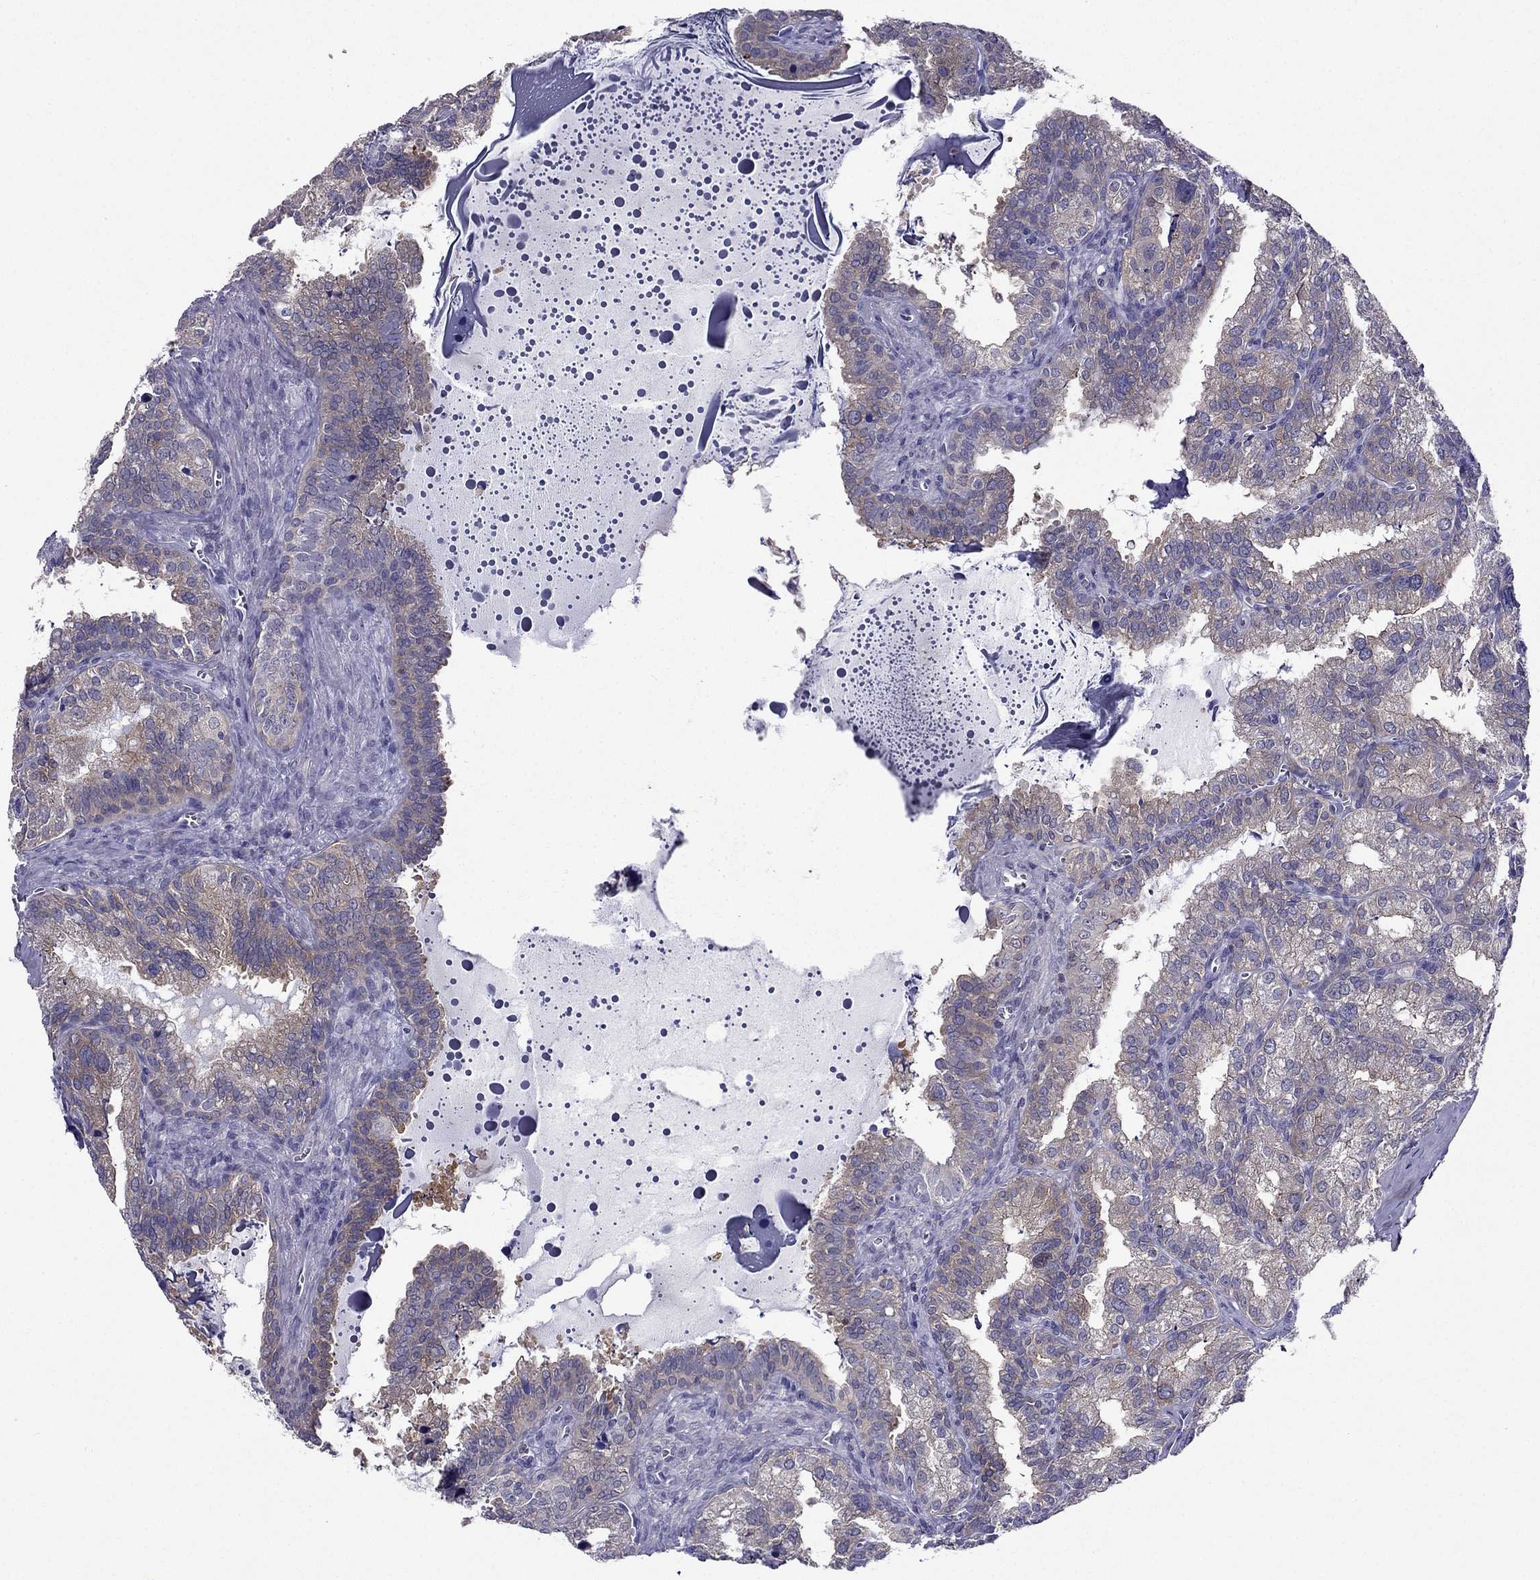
{"staining": {"intensity": "weak", "quantity": "25%-75%", "location": "cytoplasmic/membranous"}, "tissue": "seminal vesicle", "cell_type": "Glandular cells", "image_type": "normal", "snomed": [{"axis": "morphology", "description": "Normal tissue, NOS"}, {"axis": "topography", "description": "Seminal veicle"}], "caption": "The histopathology image reveals immunohistochemical staining of normal seminal vesicle. There is weak cytoplasmic/membranous staining is seen in about 25%-75% of glandular cells. (DAB = brown stain, brightfield microscopy at high magnification).", "gene": "AAK1", "patient": {"sex": "male", "age": 57}}